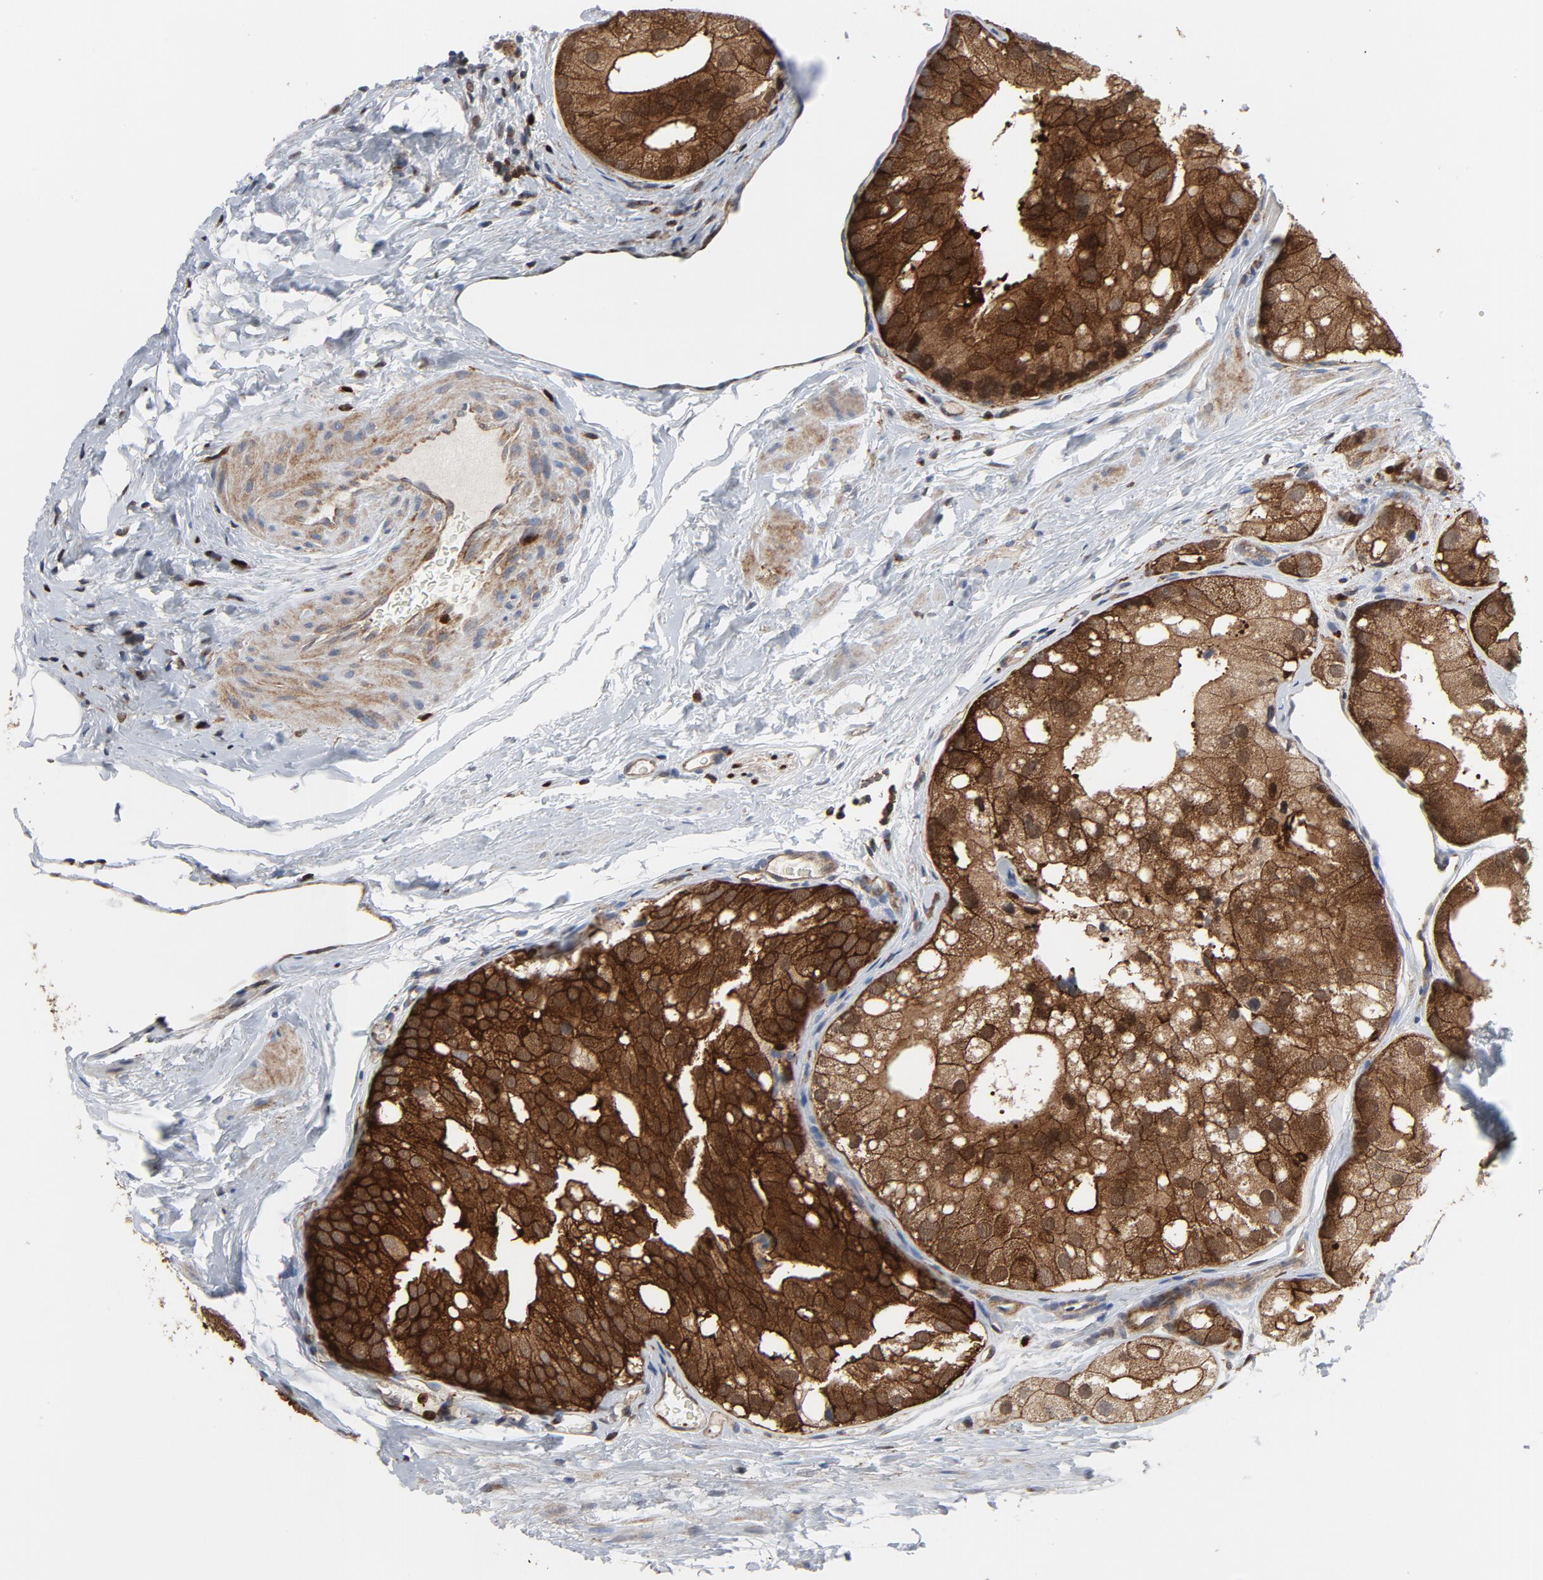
{"staining": {"intensity": "strong", "quantity": ">75%", "location": "cytoplasmic/membranous"}, "tissue": "prostate cancer", "cell_type": "Tumor cells", "image_type": "cancer", "snomed": [{"axis": "morphology", "description": "Adenocarcinoma, Low grade"}, {"axis": "topography", "description": "Prostate"}], "caption": "Immunohistochemistry staining of prostate cancer, which exhibits high levels of strong cytoplasmic/membranous staining in approximately >75% of tumor cells indicating strong cytoplasmic/membranous protein expression. The staining was performed using DAB (3,3'-diaminobenzidine) (brown) for protein detection and nuclei were counterstained in hematoxylin (blue).", "gene": "YES1", "patient": {"sex": "male", "age": 69}}